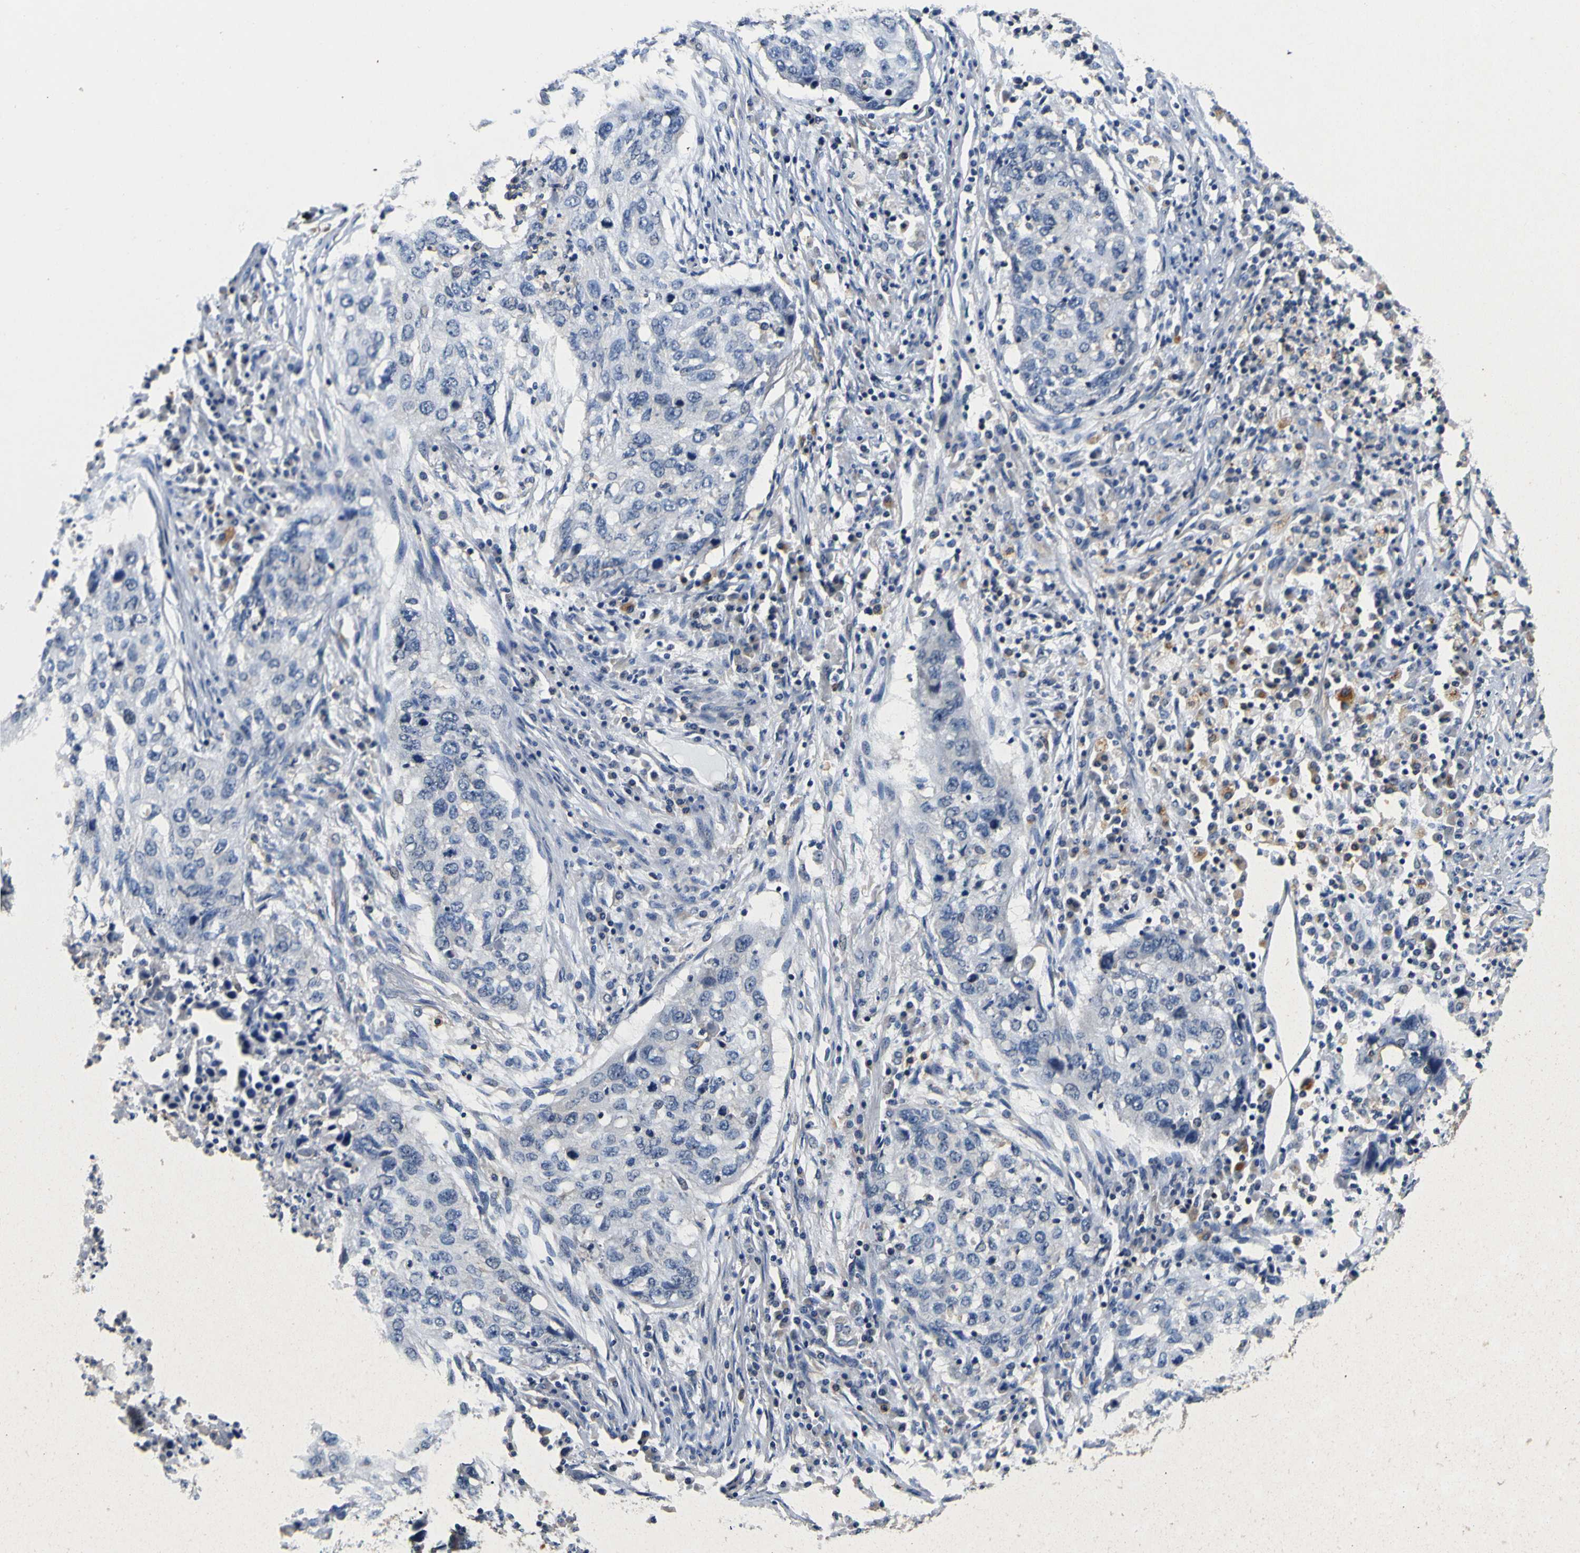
{"staining": {"intensity": "negative", "quantity": "none", "location": "none"}, "tissue": "lung cancer", "cell_type": "Tumor cells", "image_type": "cancer", "snomed": [{"axis": "morphology", "description": "Squamous cell carcinoma, NOS"}, {"axis": "topography", "description": "Lung"}], "caption": "DAB (3,3'-diaminobenzidine) immunohistochemical staining of human lung cancer (squamous cell carcinoma) demonstrates no significant staining in tumor cells.", "gene": "TNIK", "patient": {"sex": "female", "age": 63}}